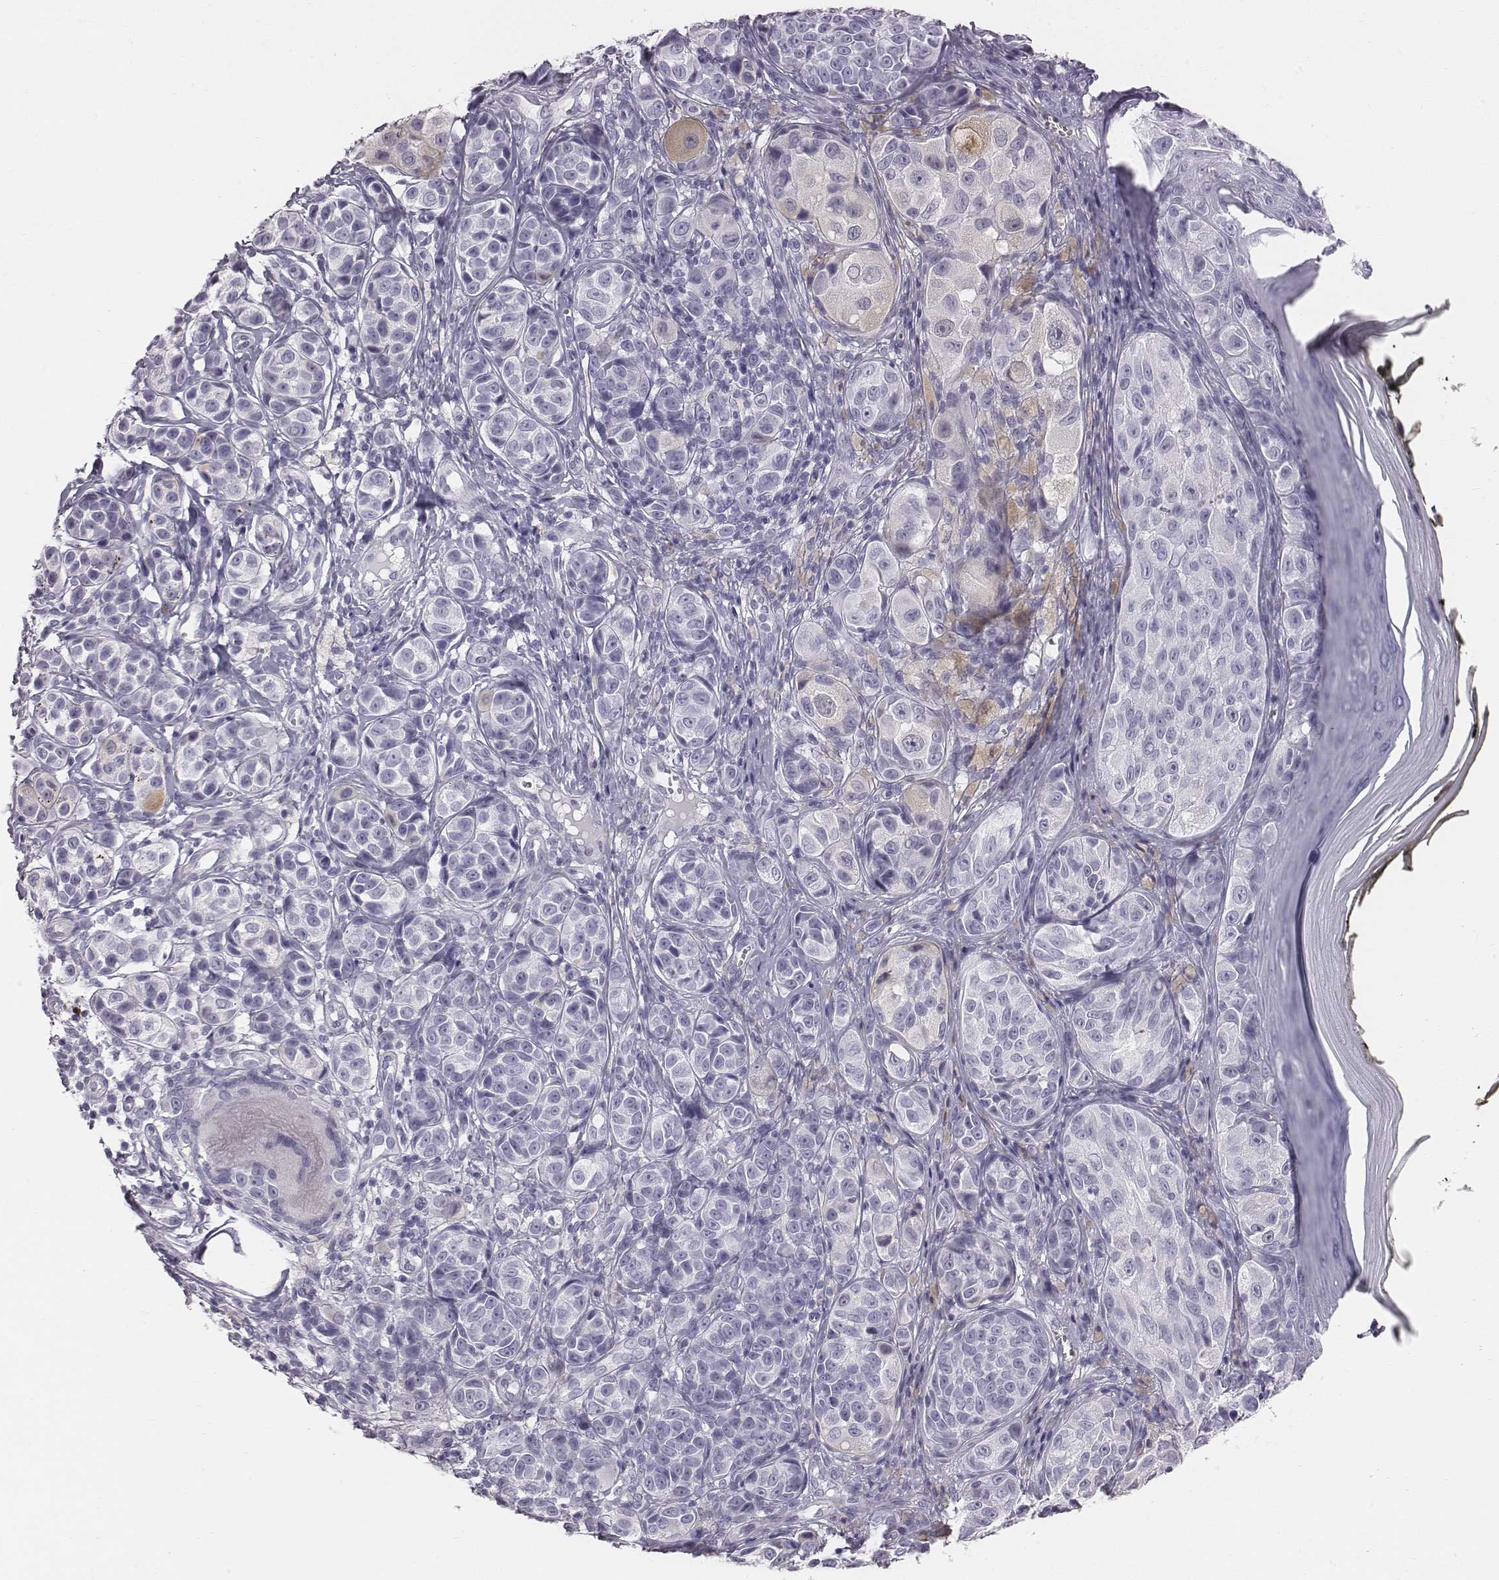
{"staining": {"intensity": "negative", "quantity": "none", "location": "none"}, "tissue": "melanoma", "cell_type": "Tumor cells", "image_type": "cancer", "snomed": [{"axis": "morphology", "description": "Malignant melanoma, NOS"}, {"axis": "topography", "description": "Skin"}], "caption": "DAB (3,3'-diaminobenzidine) immunohistochemical staining of melanoma reveals no significant positivity in tumor cells.", "gene": "HBZ", "patient": {"sex": "male", "age": 48}}